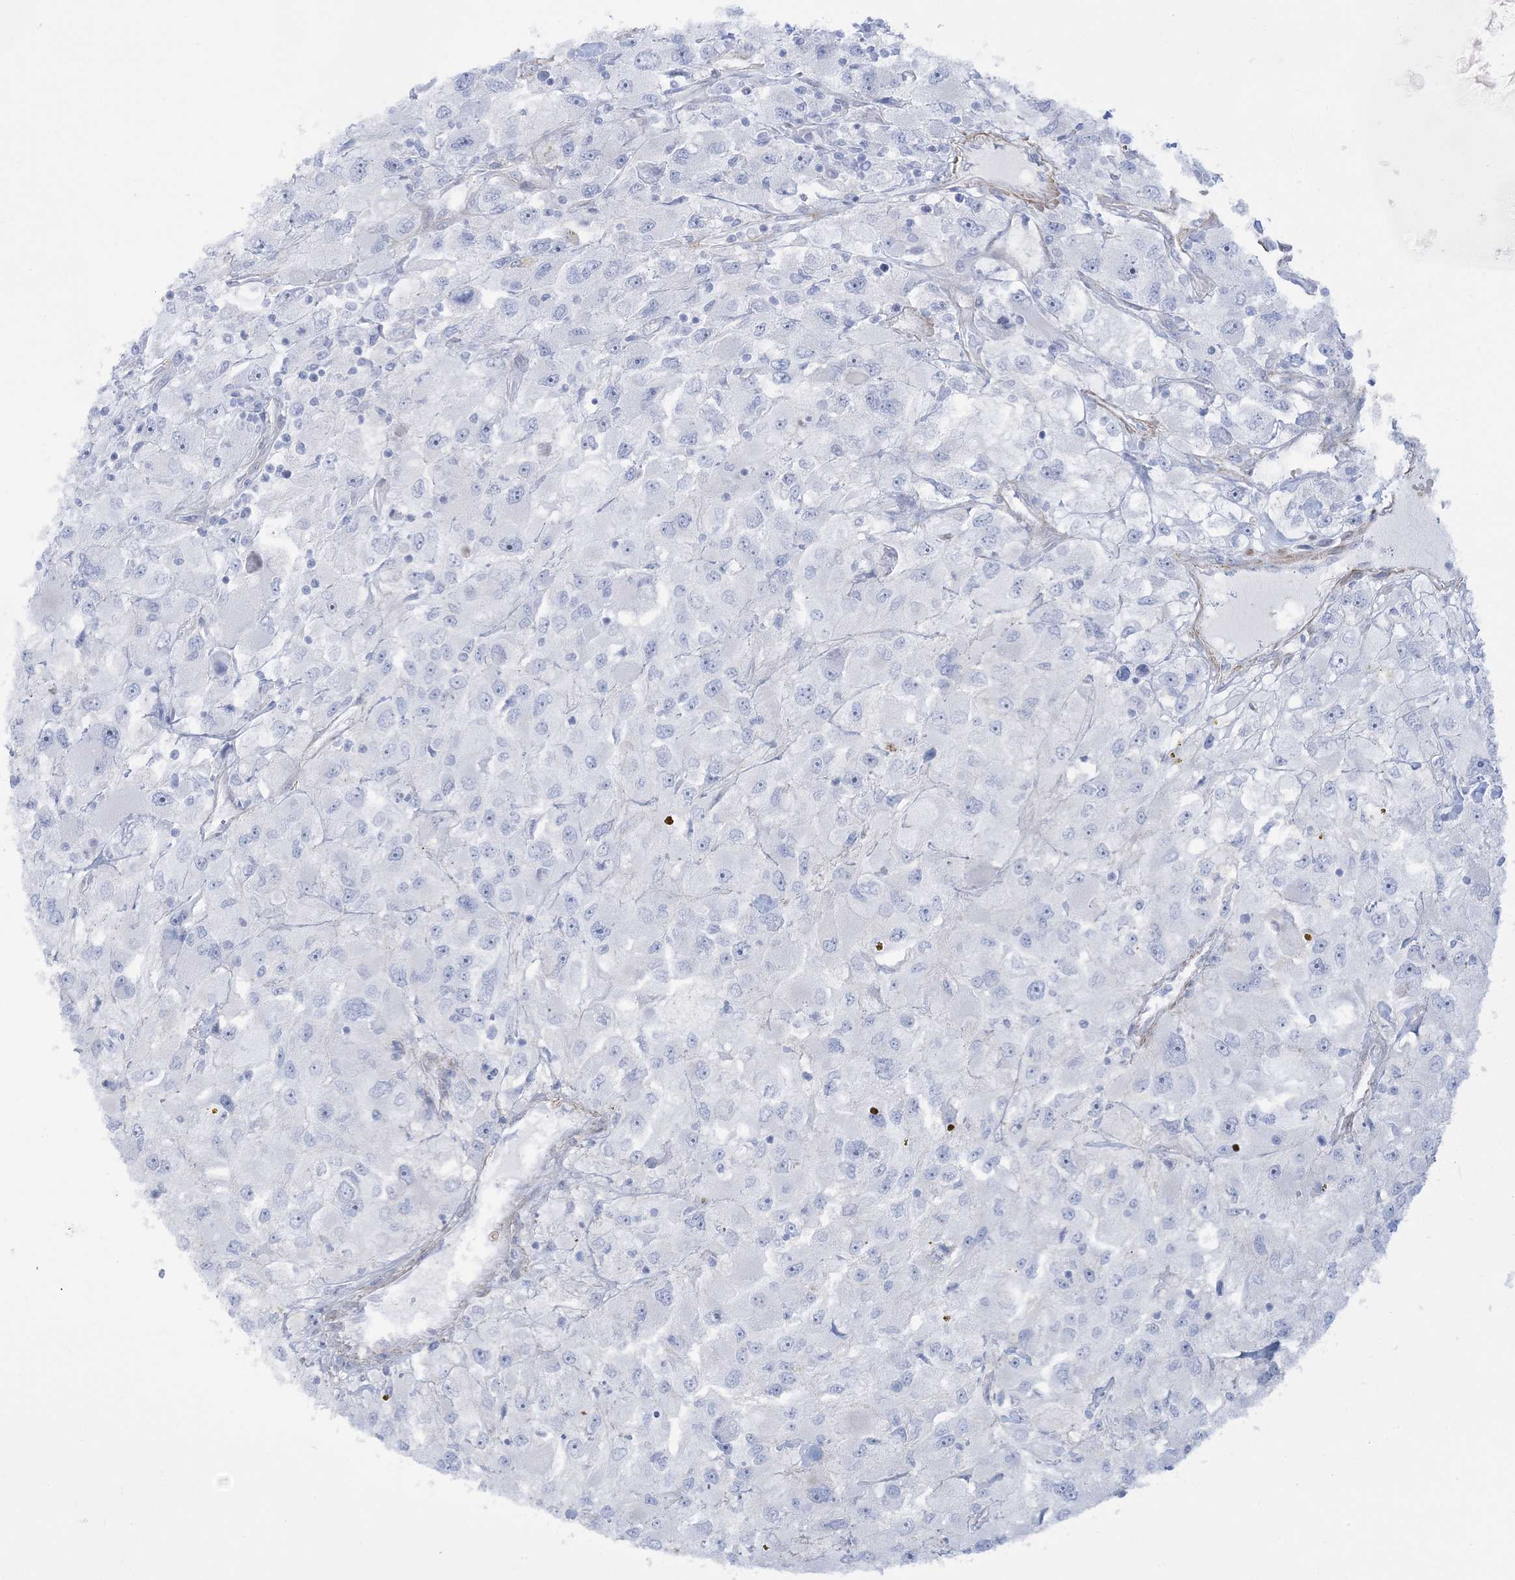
{"staining": {"intensity": "negative", "quantity": "none", "location": "none"}, "tissue": "renal cancer", "cell_type": "Tumor cells", "image_type": "cancer", "snomed": [{"axis": "morphology", "description": "Adenocarcinoma, NOS"}, {"axis": "topography", "description": "Kidney"}], "caption": "An immunohistochemistry (IHC) photomicrograph of adenocarcinoma (renal) is shown. There is no staining in tumor cells of adenocarcinoma (renal). (Immunohistochemistry (ihc), brightfield microscopy, high magnification).", "gene": "AGXT", "patient": {"sex": "female", "age": 52}}